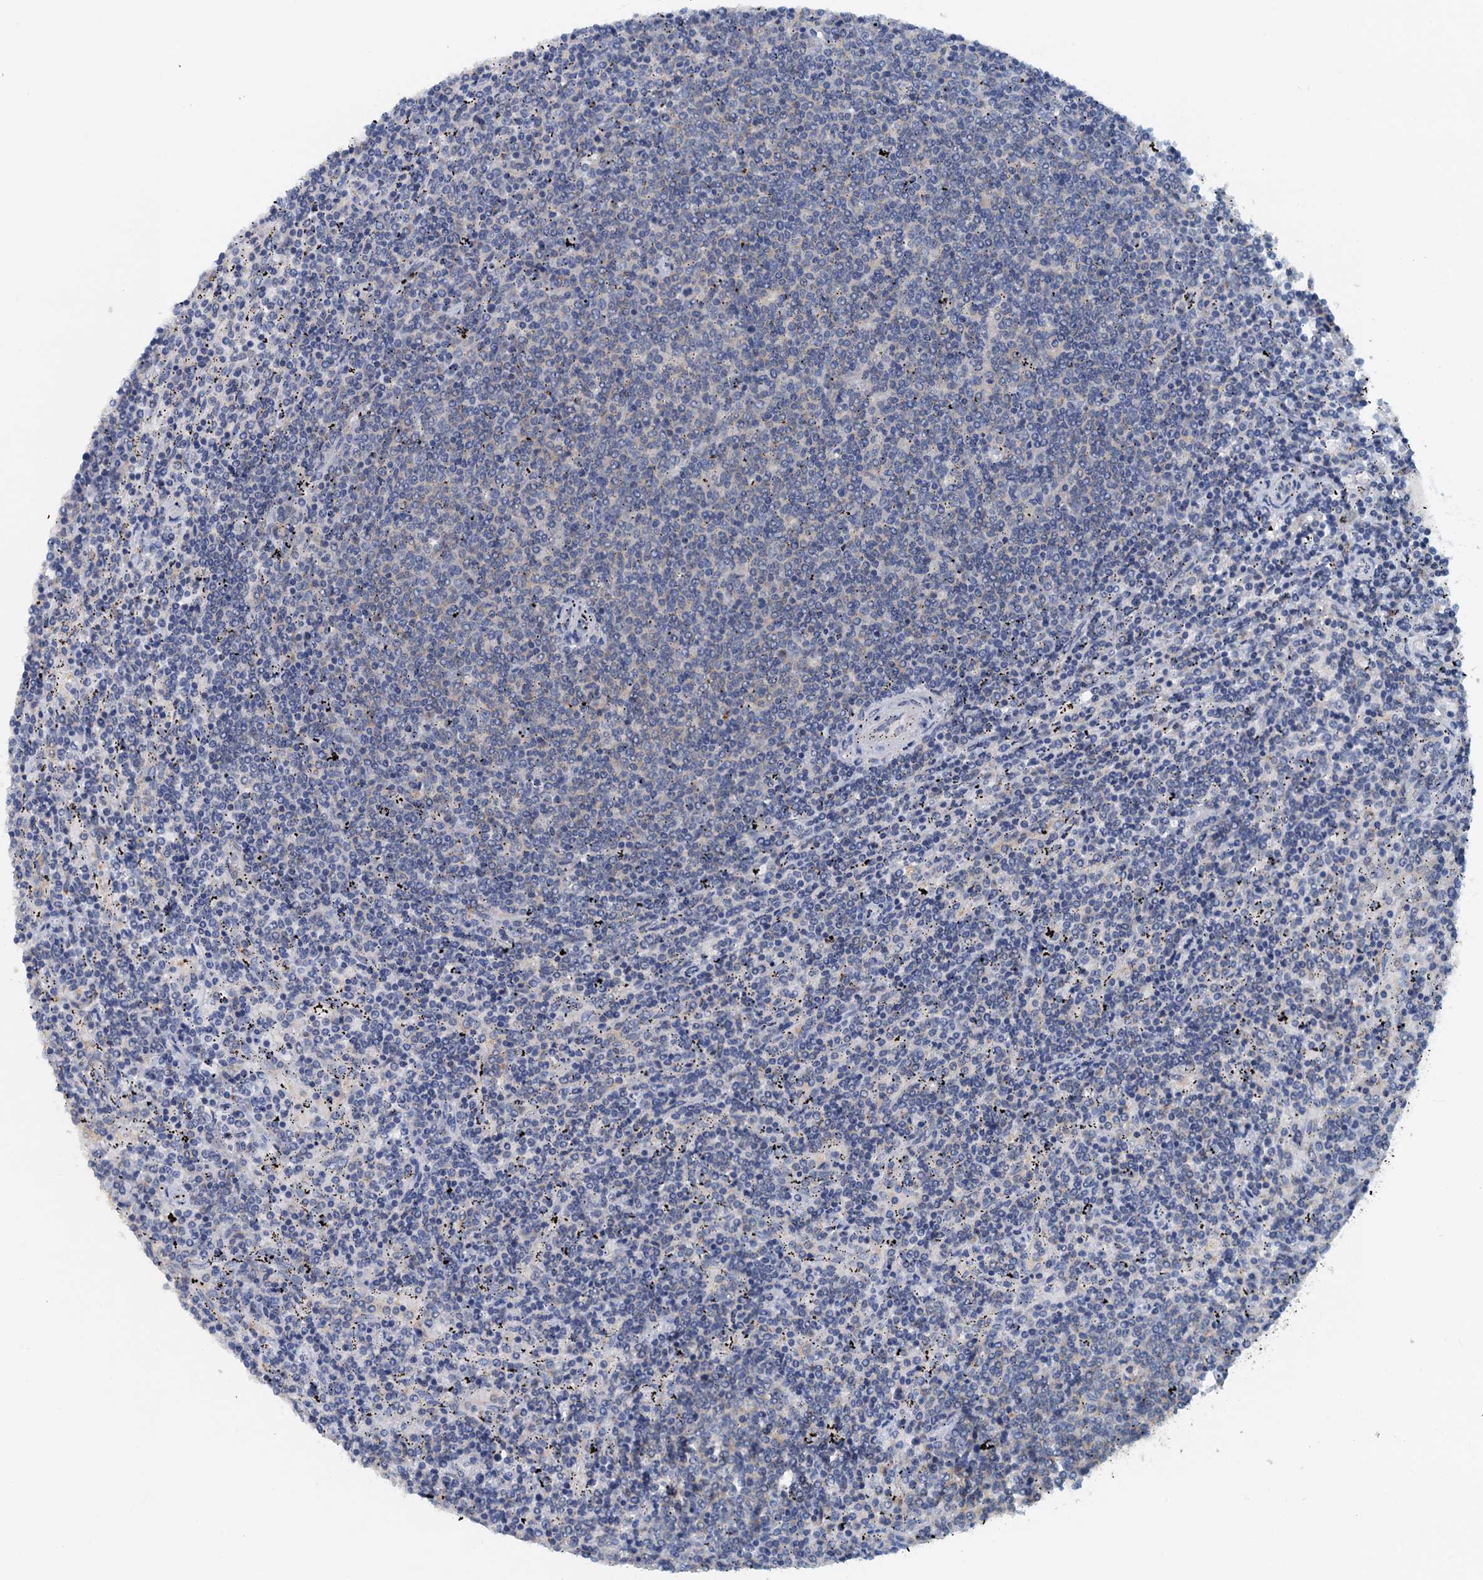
{"staining": {"intensity": "negative", "quantity": "none", "location": "none"}, "tissue": "lymphoma", "cell_type": "Tumor cells", "image_type": "cancer", "snomed": [{"axis": "morphology", "description": "Malignant lymphoma, non-Hodgkin's type, Low grade"}, {"axis": "topography", "description": "Spleen"}], "caption": "There is no significant expression in tumor cells of lymphoma.", "gene": "THAP10", "patient": {"sex": "female", "age": 50}}